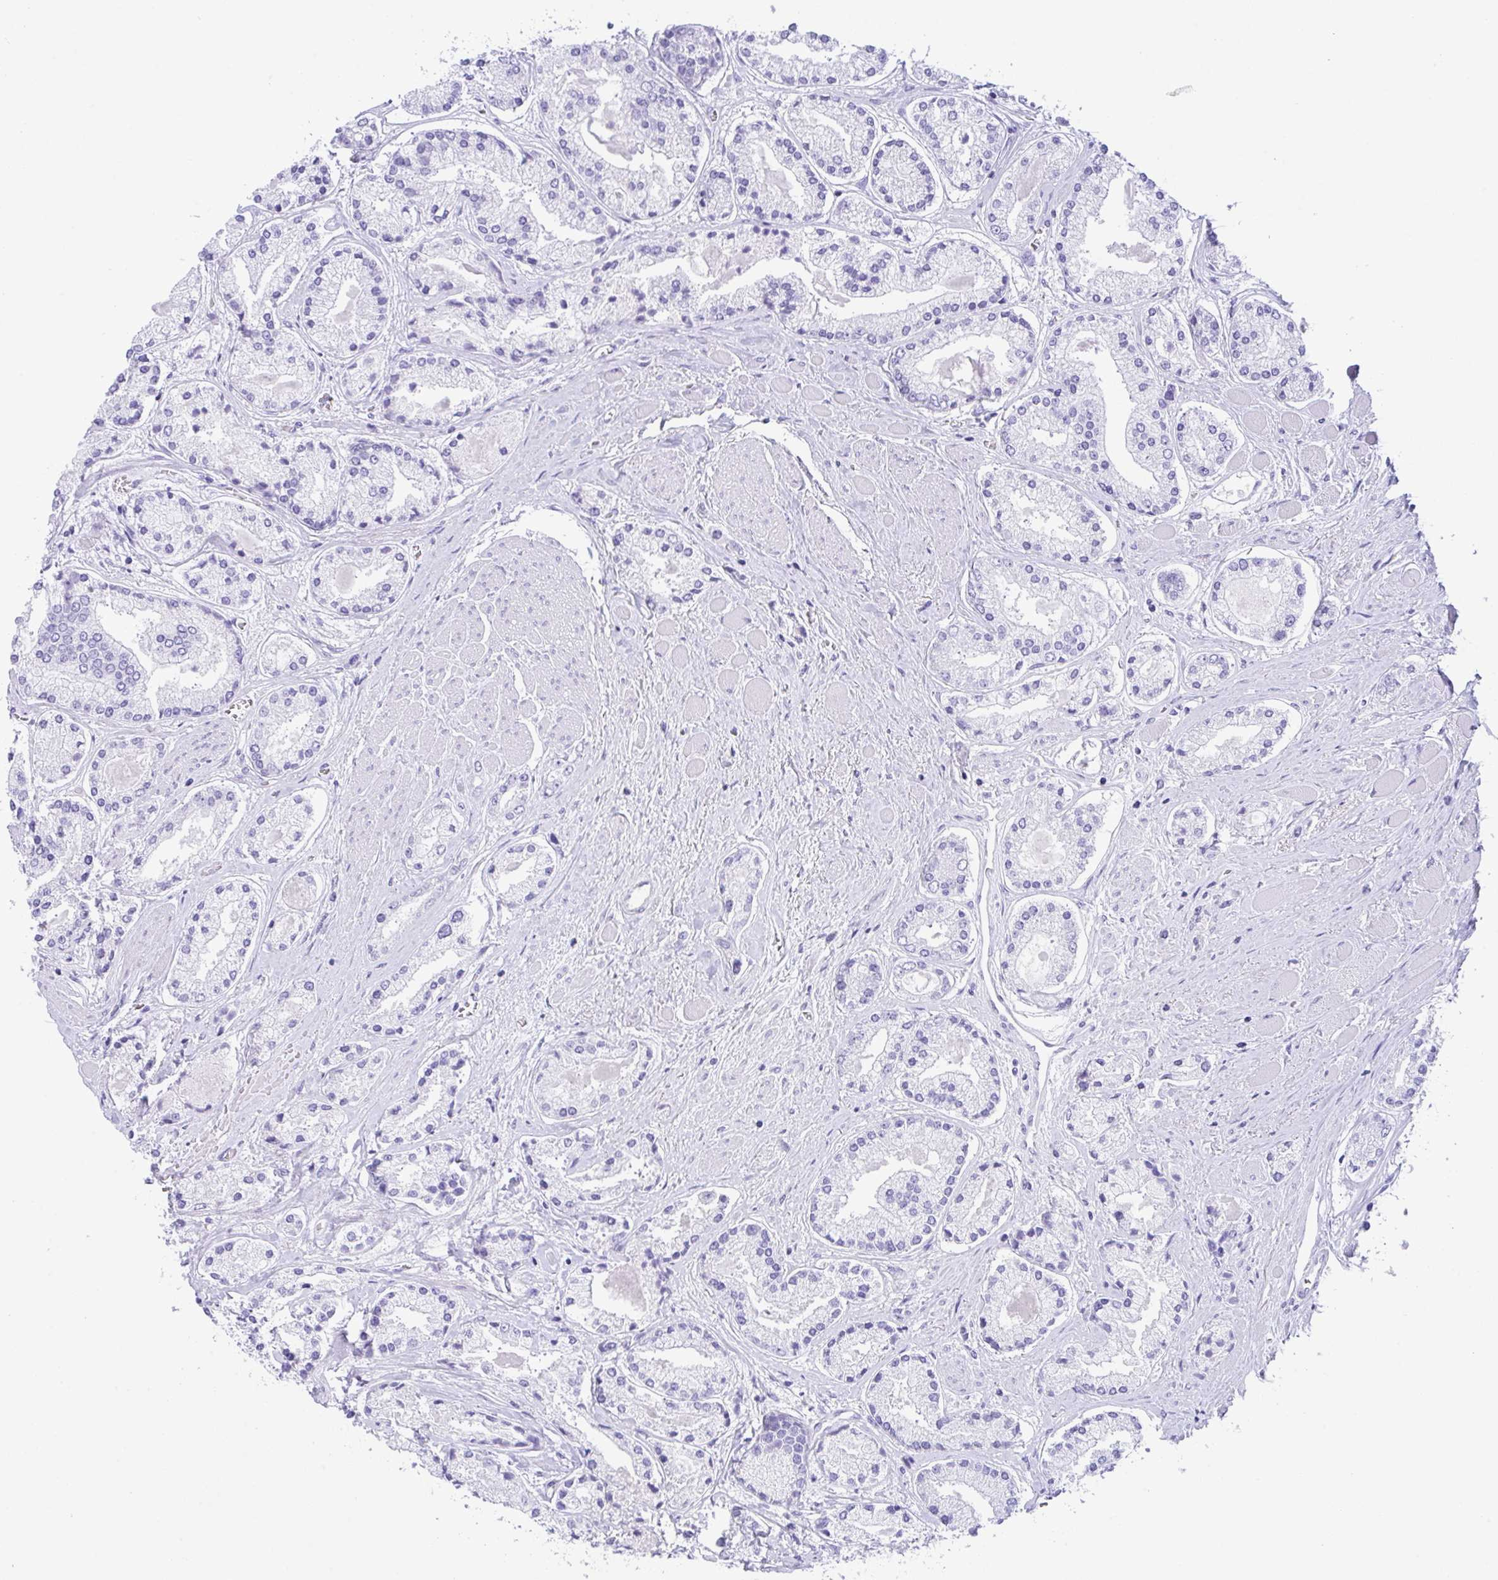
{"staining": {"intensity": "negative", "quantity": "none", "location": "none"}, "tissue": "prostate cancer", "cell_type": "Tumor cells", "image_type": "cancer", "snomed": [{"axis": "morphology", "description": "Adenocarcinoma, High grade"}, {"axis": "topography", "description": "Prostate"}], "caption": "An immunohistochemistry photomicrograph of high-grade adenocarcinoma (prostate) is shown. There is no staining in tumor cells of high-grade adenocarcinoma (prostate).", "gene": "CPA1", "patient": {"sex": "male", "age": 67}}